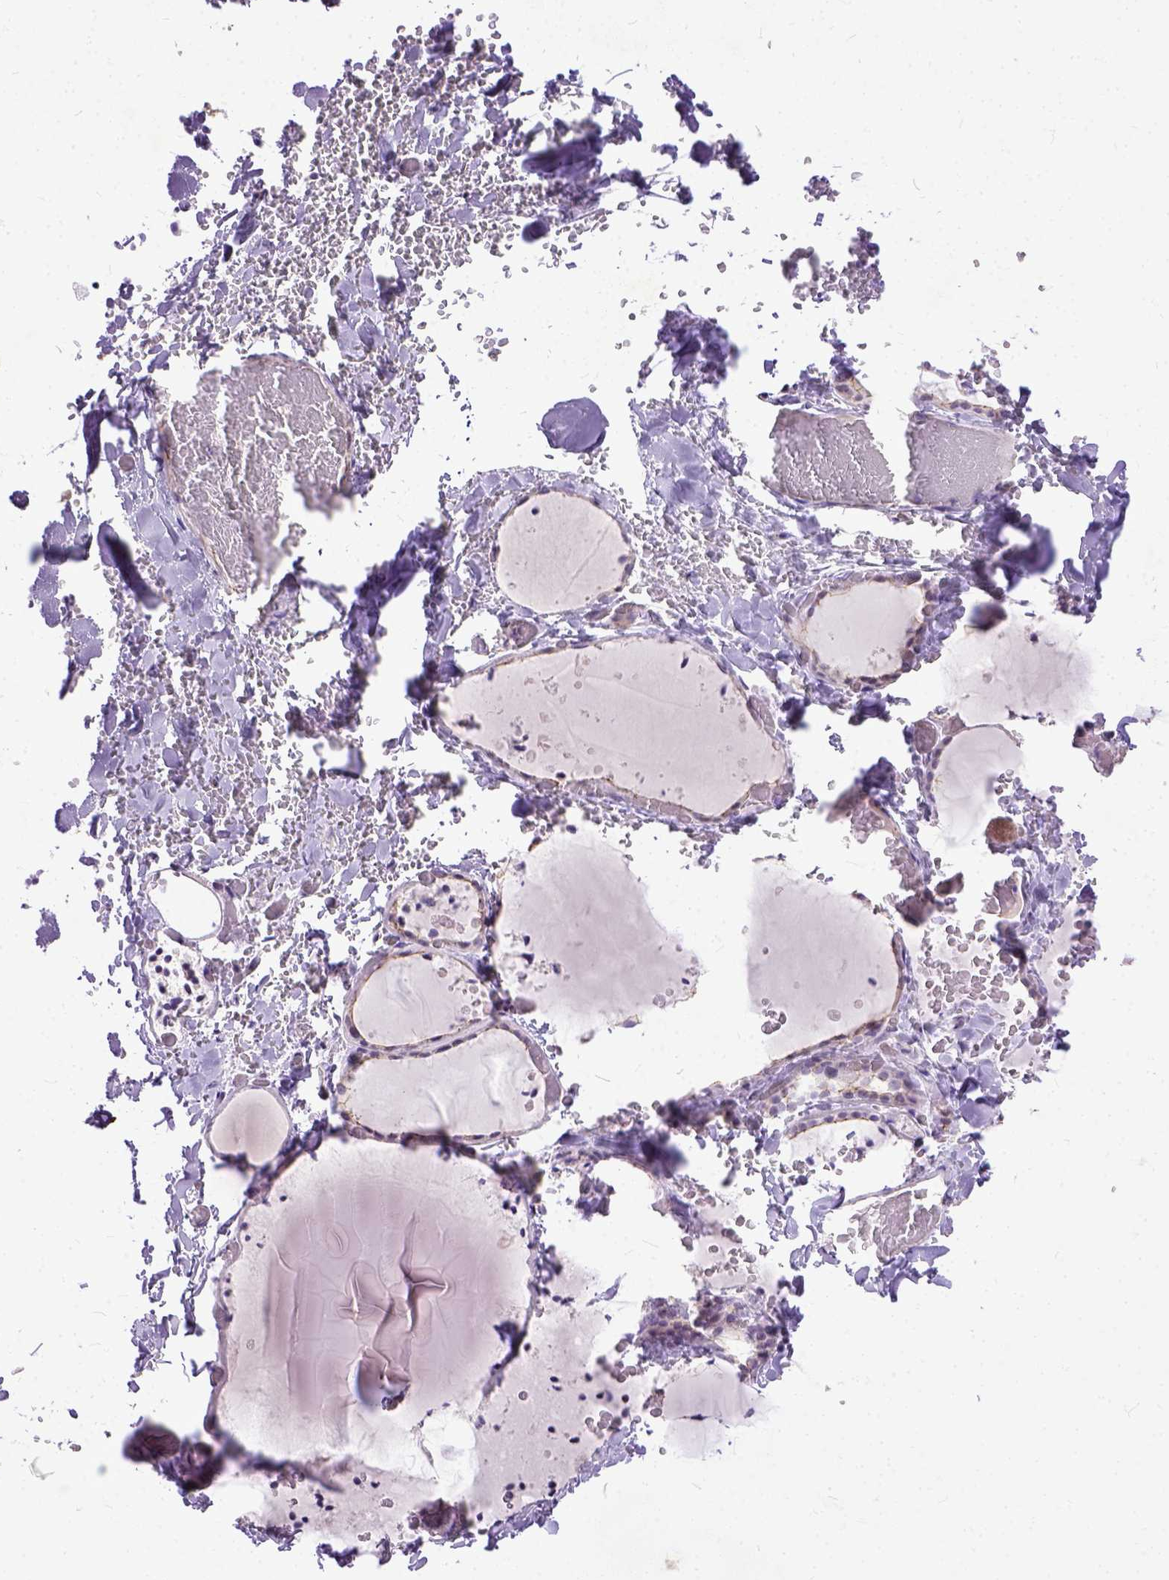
{"staining": {"intensity": "negative", "quantity": "none", "location": "none"}, "tissue": "thyroid gland", "cell_type": "Glandular cells", "image_type": "normal", "snomed": [{"axis": "morphology", "description": "Normal tissue, NOS"}, {"axis": "topography", "description": "Thyroid gland"}], "caption": "A histopathology image of thyroid gland stained for a protein reveals no brown staining in glandular cells. The staining was performed using DAB to visualize the protein expression in brown, while the nuclei were stained in blue with hematoxylin (Magnification: 20x).", "gene": "ADGRF1", "patient": {"sex": "female", "age": 36}}